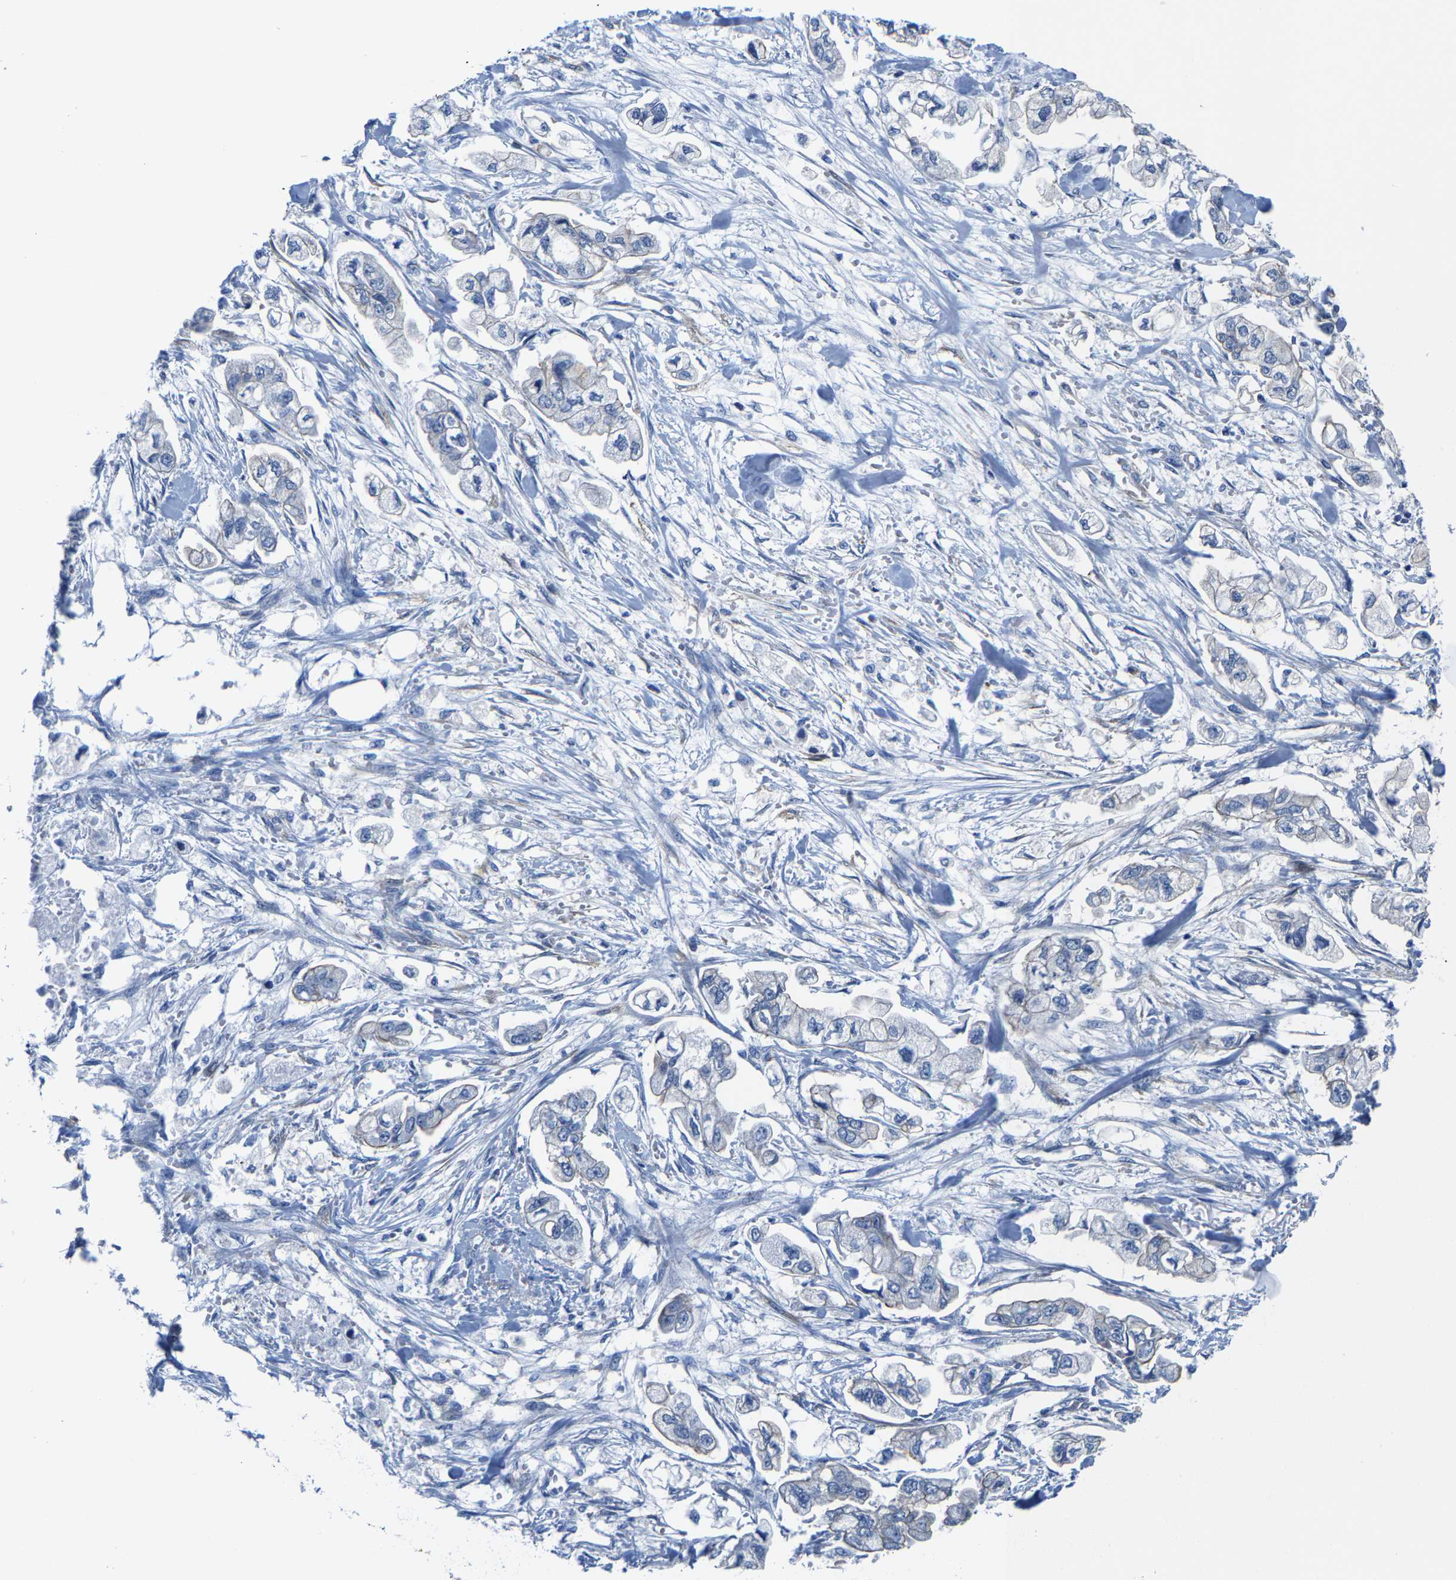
{"staining": {"intensity": "negative", "quantity": "none", "location": "none"}, "tissue": "stomach cancer", "cell_type": "Tumor cells", "image_type": "cancer", "snomed": [{"axis": "morphology", "description": "Normal tissue, NOS"}, {"axis": "morphology", "description": "Adenocarcinoma, NOS"}, {"axis": "topography", "description": "Stomach"}], "caption": "There is no significant staining in tumor cells of stomach cancer. Brightfield microscopy of immunohistochemistry (IHC) stained with DAB (brown) and hematoxylin (blue), captured at high magnification.", "gene": "DSCAM", "patient": {"sex": "male", "age": 62}}